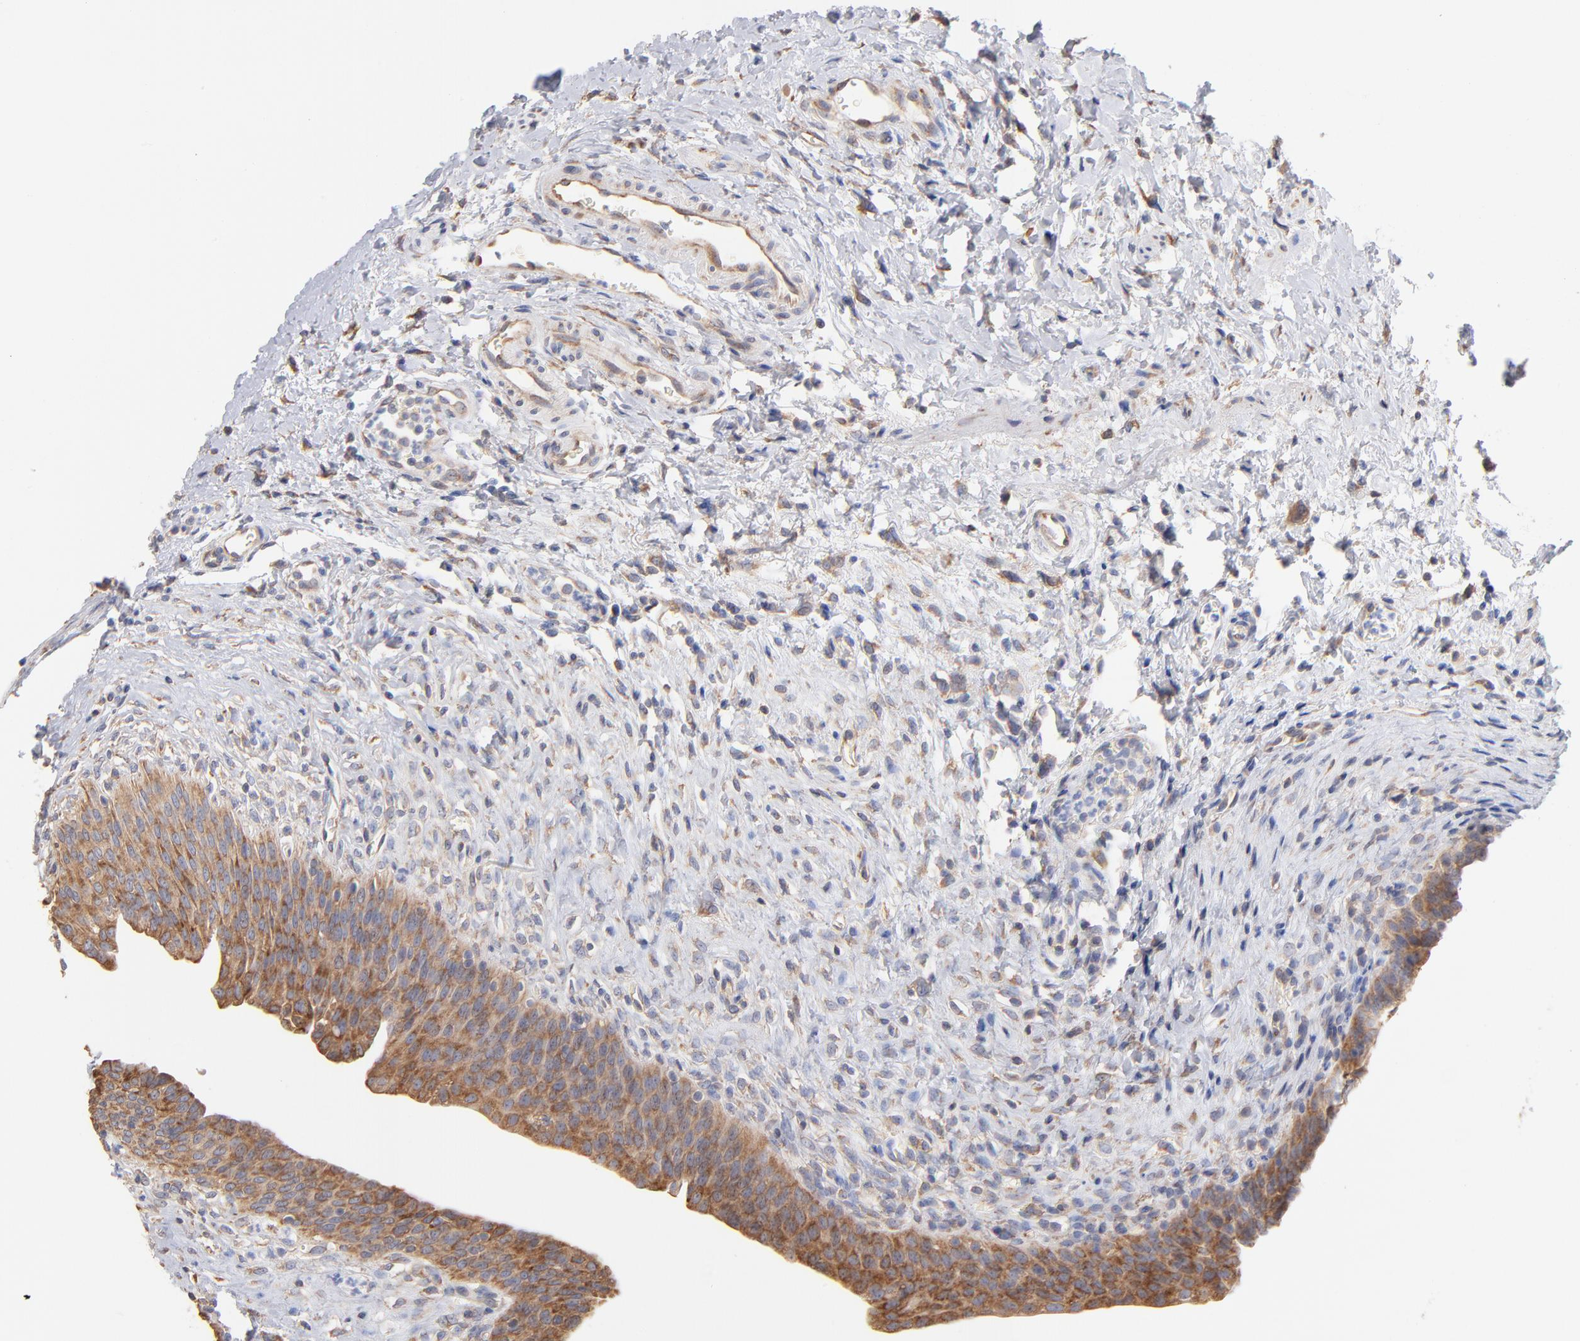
{"staining": {"intensity": "moderate", "quantity": ">75%", "location": "cytoplasmic/membranous"}, "tissue": "urinary bladder", "cell_type": "Urothelial cells", "image_type": "normal", "snomed": [{"axis": "morphology", "description": "Normal tissue, NOS"}, {"axis": "morphology", "description": "Dysplasia, NOS"}, {"axis": "topography", "description": "Urinary bladder"}], "caption": "Moderate cytoplasmic/membranous staining is seen in about >75% of urothelial cells in normal urinary bladder.", "gene": "RPL9", "patient": {"sex": "male", "age": 35}}